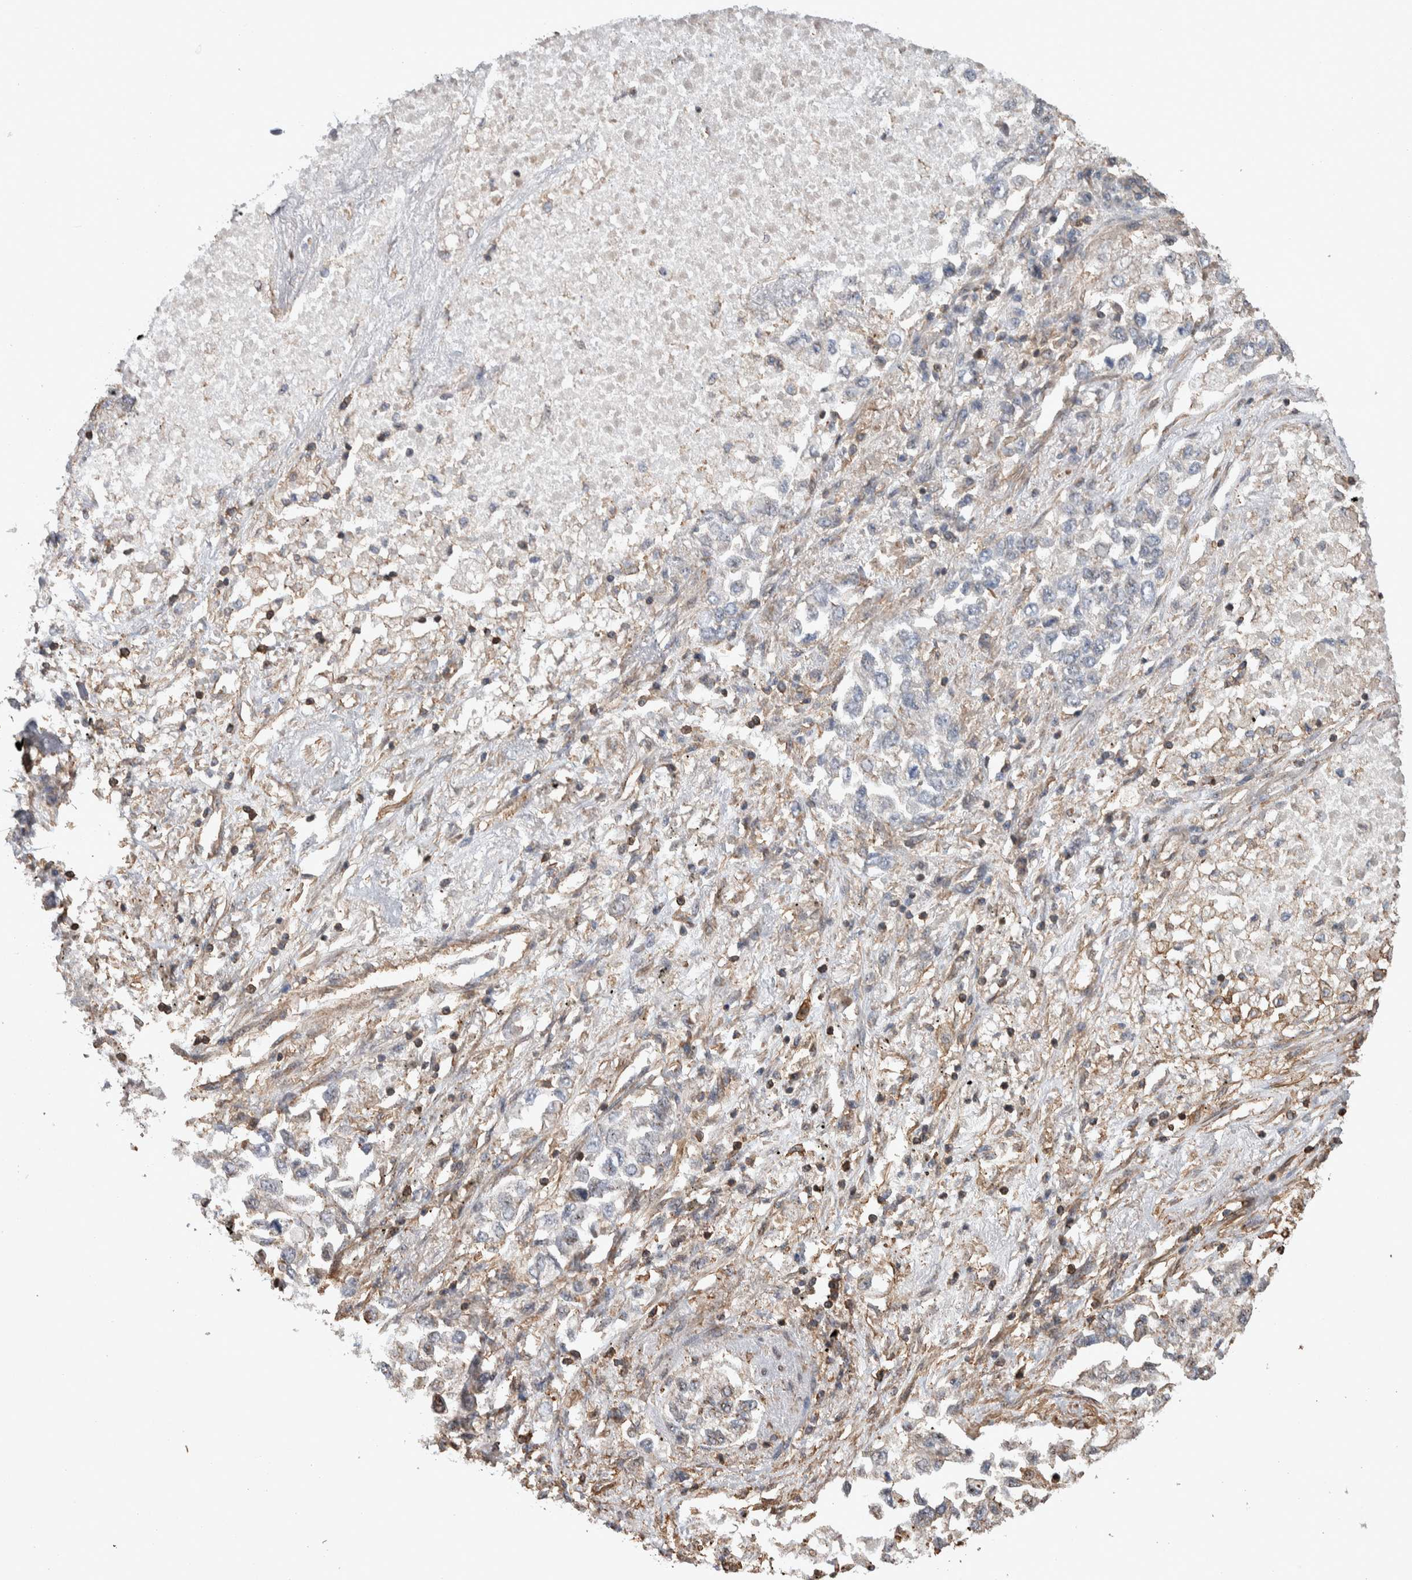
{"staining": {"intensity": "weak", "quantity": "<25%", "location": "cytoplasmic/membranous"}, "tissue": "lung cancer", "cell_type": "Tumor cells", "image_type": "cancer", "snomed": [{"axis": "morphology", "description": "Inflammation, NOS"}, {"axis": "morphology", "description": "Adenocarcinoma, NOS"}, {"axis": "topography", "description": "Lung"}], "caption": "High power microscopy image of an IHC photomicrograph of lung adenocarcinoma, revealing no significant expression in tumor cells.", "gene": "ENPP2", "patient": {"sex": "male", "age": 63}}